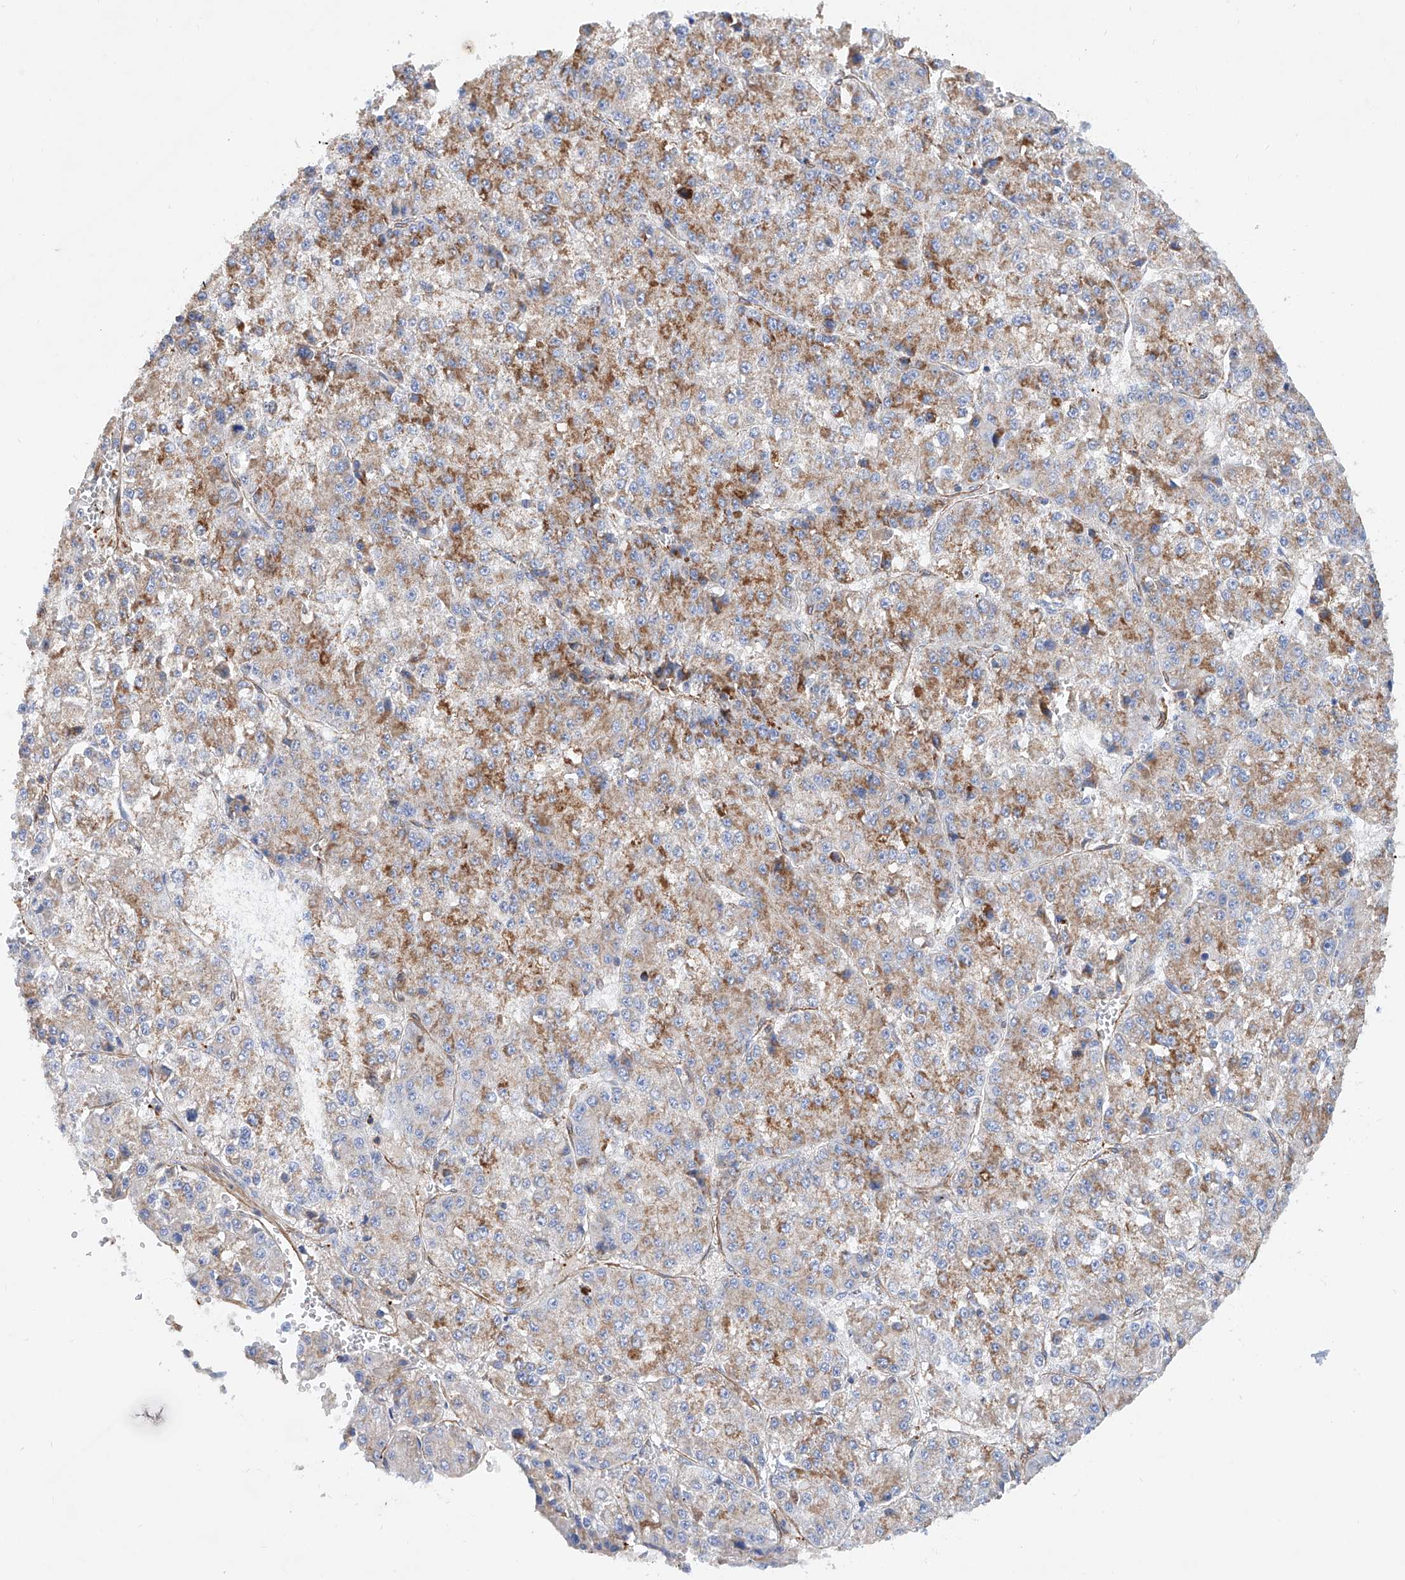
{"staining": {"intensity": "moderate", "quantity": "25%-75%", "location": "cytoplasmic/membranous"}, "tissue": "liver cancer", "cell_type": "Tumor cells", "image_type": "cancer", "snomed": [{"axis": "morphology", "description": "Carcinoma, Hepatocellular, NOS"}, {"axis": "topography", "description": "Liver"}], "caption": "IHC micrograph of human liver hepatocellular carcinoma stained for a protein (brown), which reveals medium levels of moderate cytoplasmic/membranous expression in approximately 25%-75% of tumor cells.", "gene": "TAS2R60", "patient": {"sex": "female", "age": 73}}